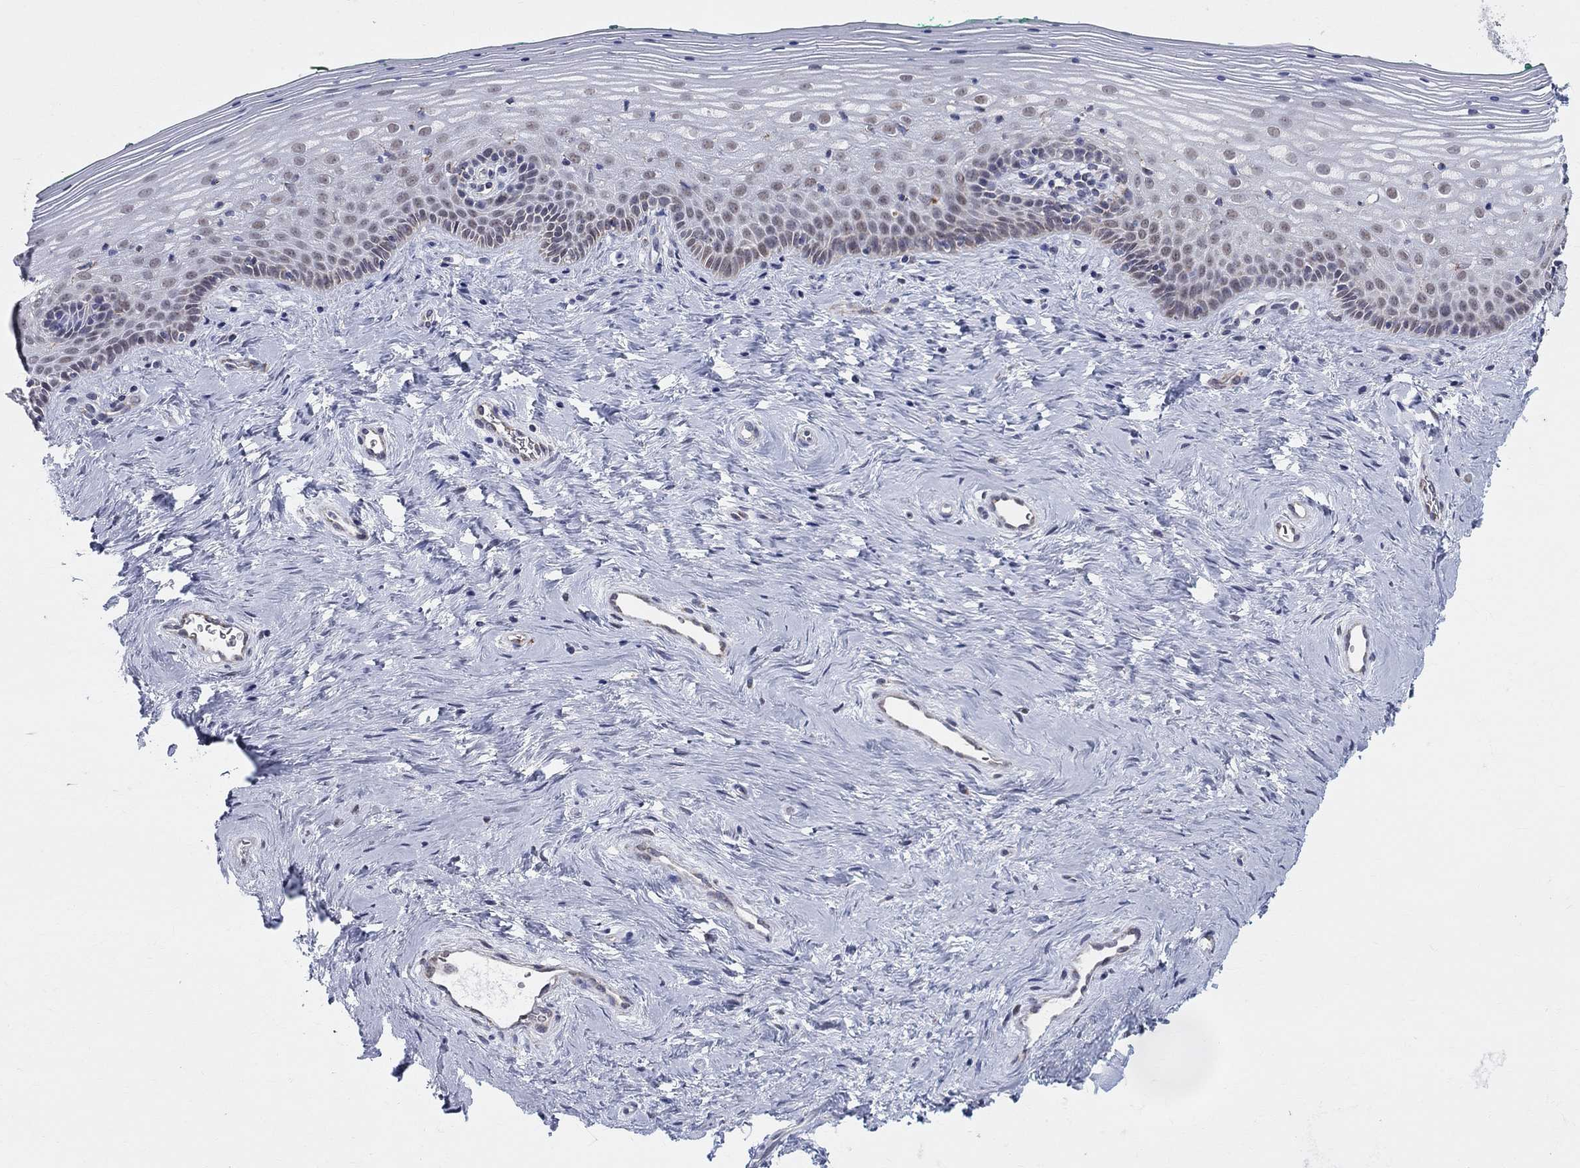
{"staining": {"intensity": "moderate", "quantity": "<25%", "location": "nuclear"}, "tissue": "vagina", "cell_type": "Squamous epithelial cells", "image_type": "normal", "snomed": [{"axis": "morphology", "description": "Normal tissue, NOS"}, {"axis": "topography", "description": "Vagina"}], "caption": "Moderate nuclear protein expression is seen in about <25% of squamous epithelial cells in vagina.", "gene": "KISS1R", "patient": {"sex": "female", "age": 45}}